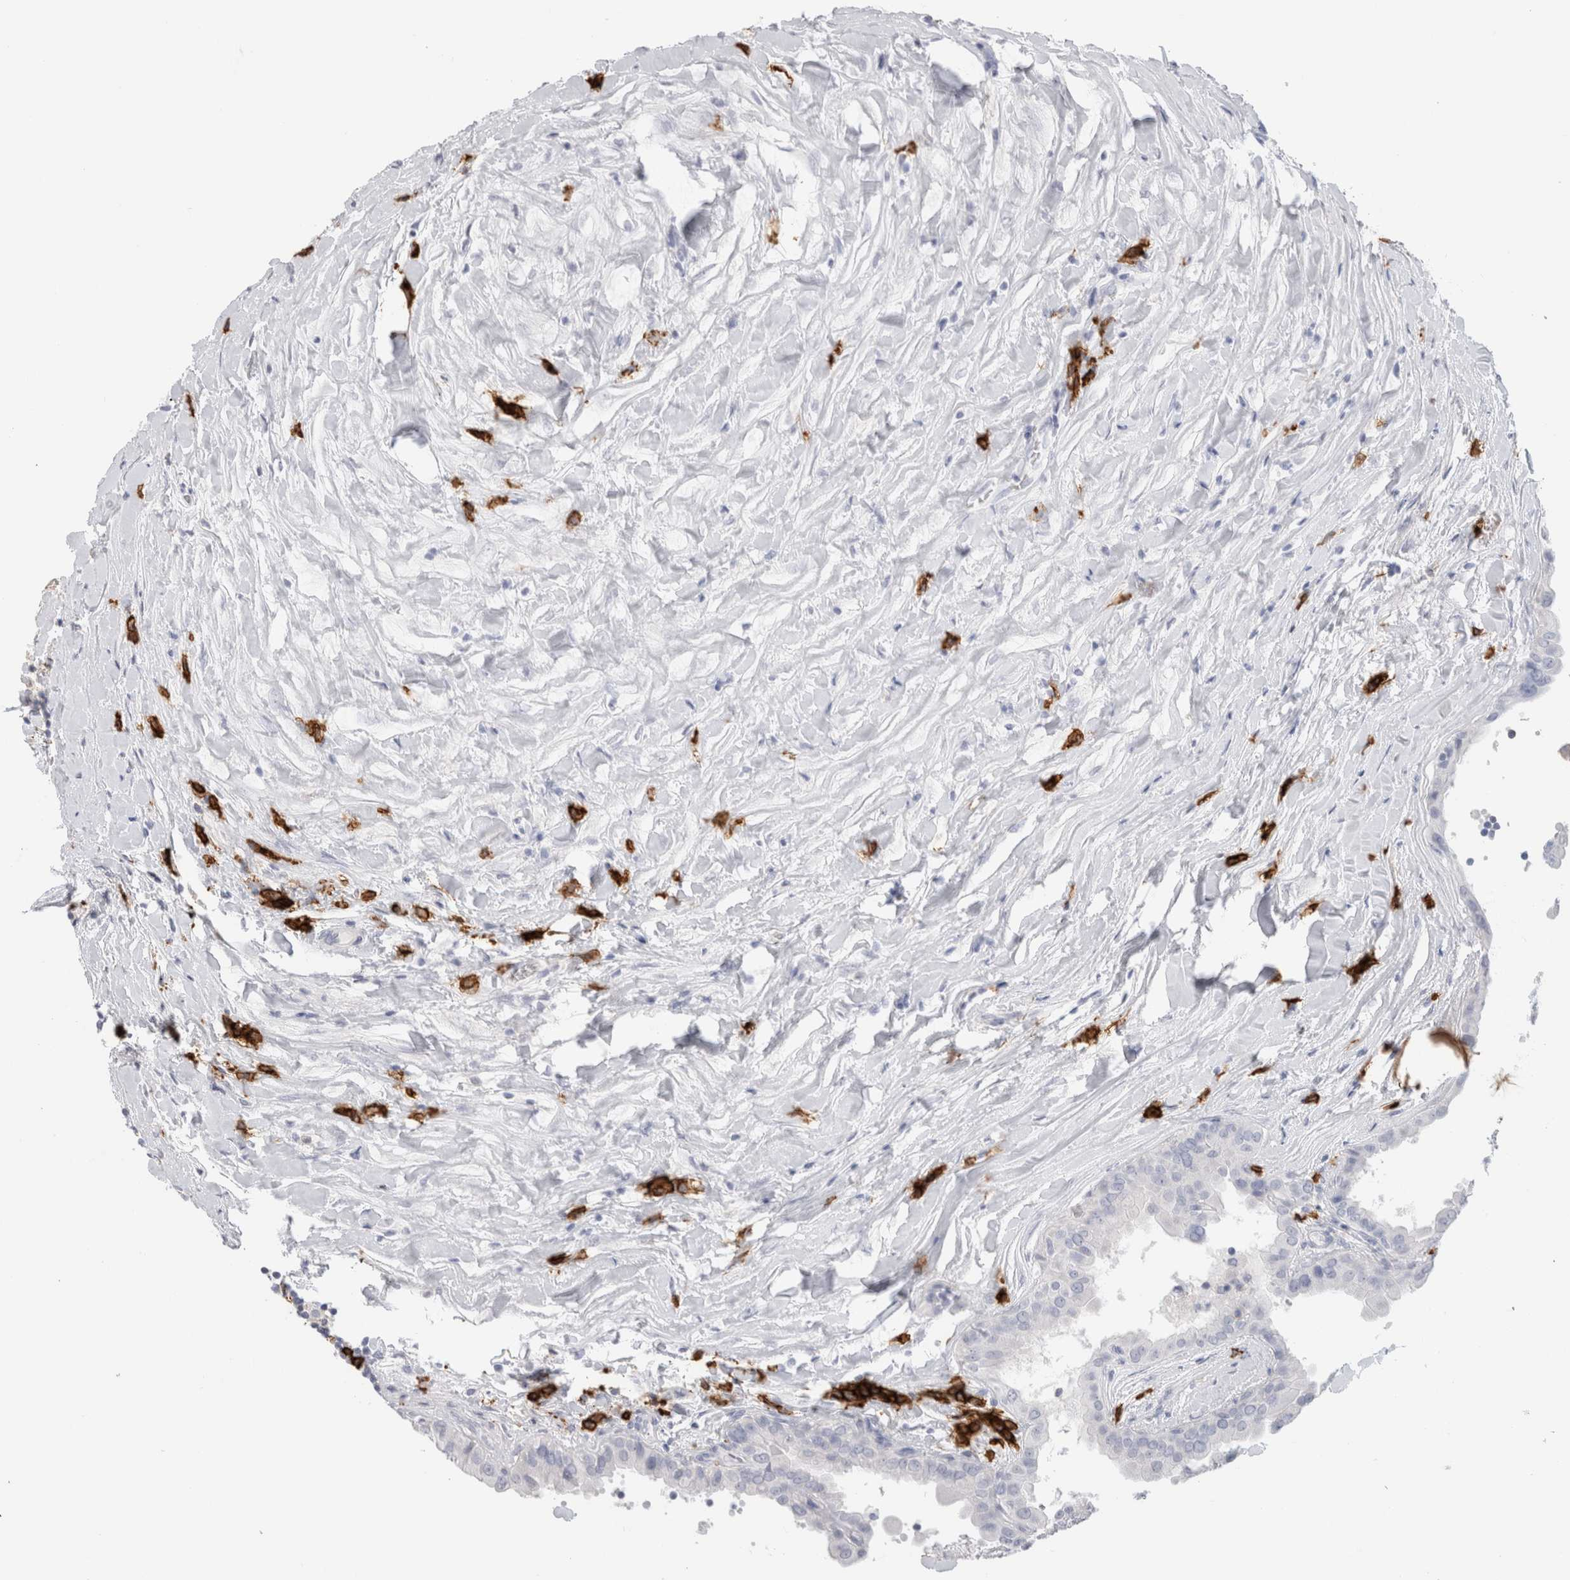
{"staining": {"intensity": "negative", "quantity": "none", "location": "none"}, "tissue": "thyroid cancer", "cell_type": "Tumor cells", "image_type": "cancer", "snomed": [{"axis": "morphology", "description": "Papillary adenocarcinoma, NOS"}, {"axis": "topography", "description": "Thyroid gland"}], "caption": "Papillary adenocarcinoma (thyroid) stained for a protein using IHC exhibits no expression tumor cells.", "gene": "CD38", "patient": {"sex": "male", "age": 33}}